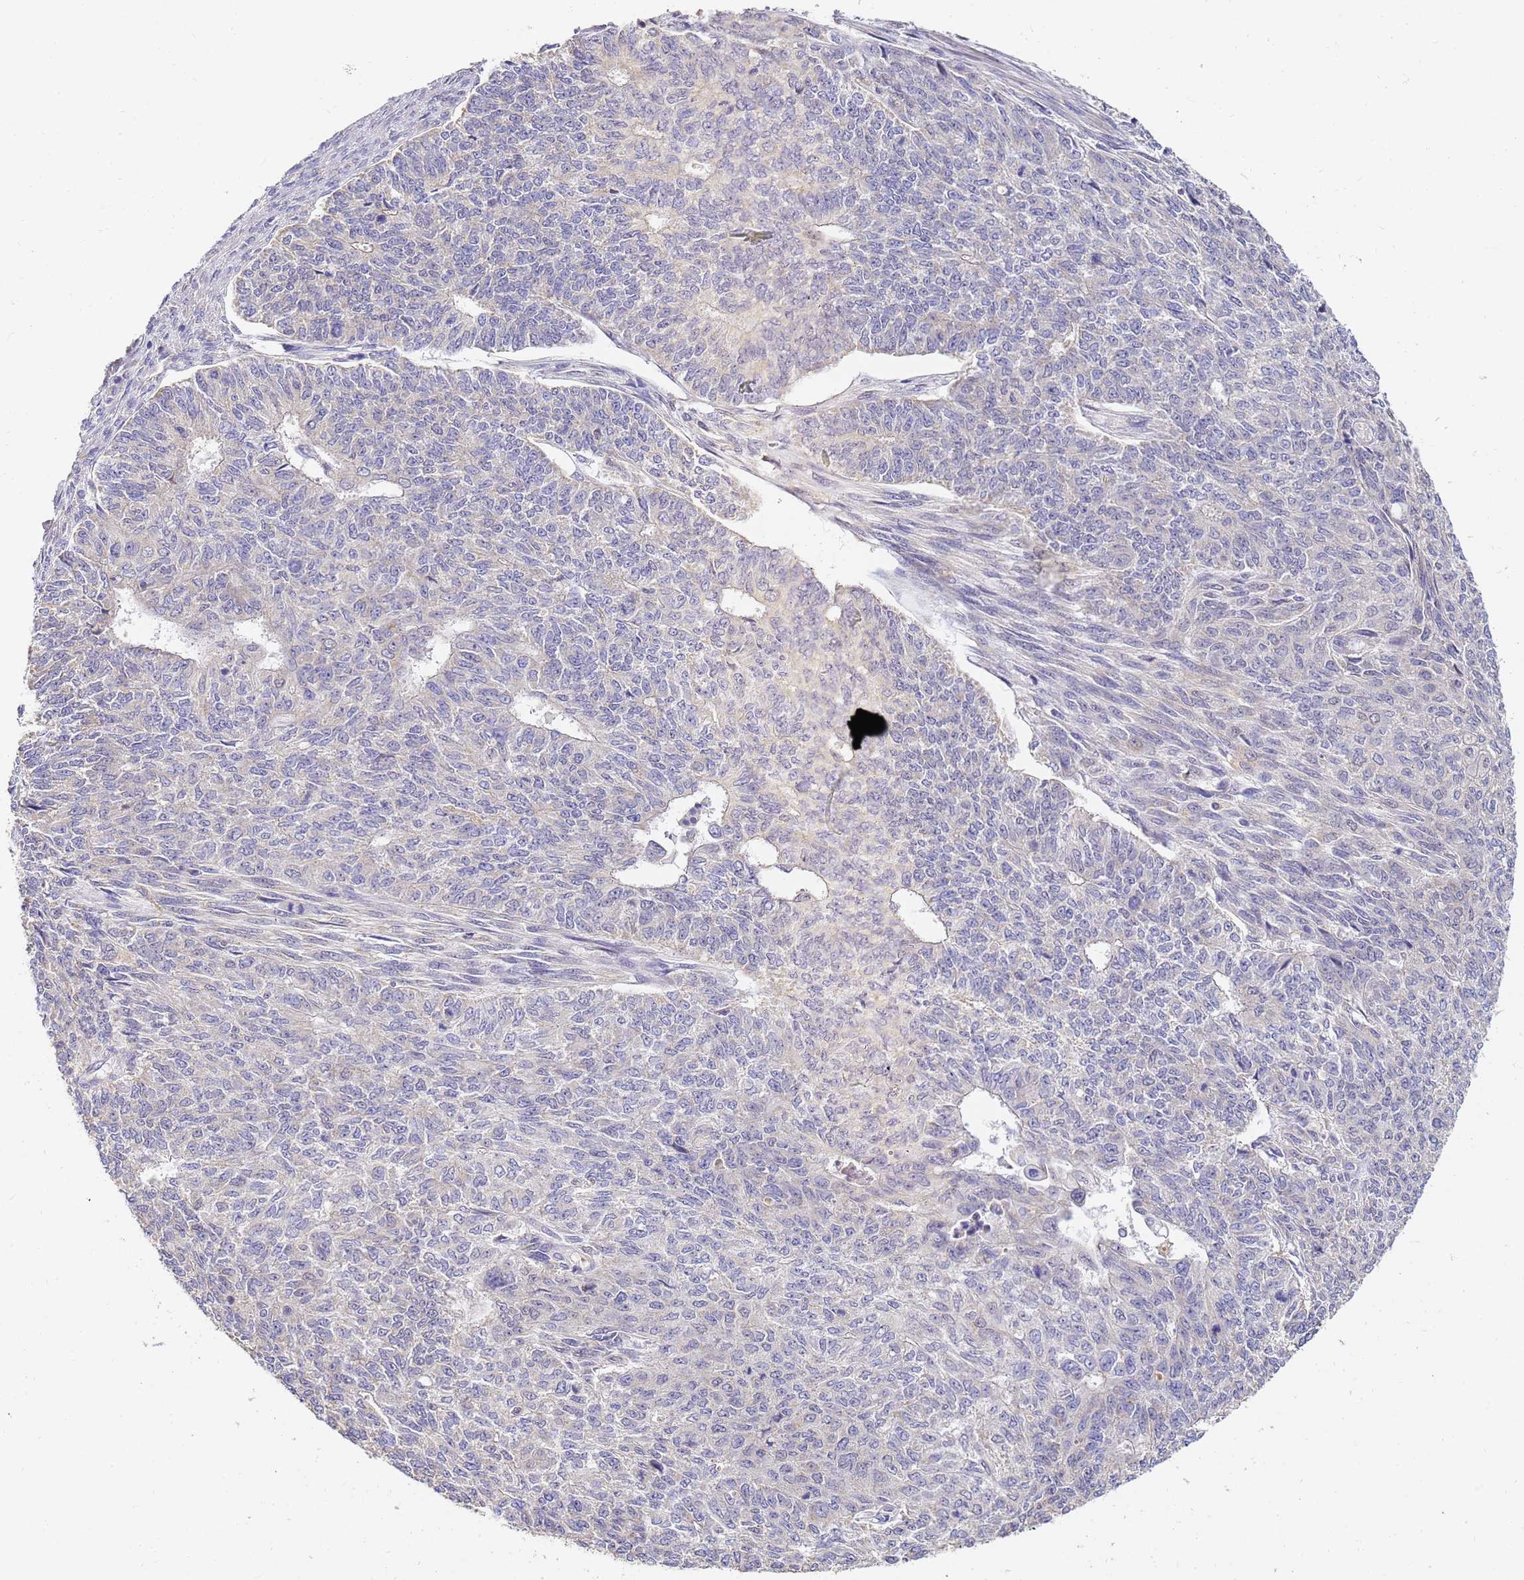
{"staining": {"intensity": "negative", "quantity": "none", "location": "none"}, "tissue": "endometrial cancer", "cell_type": "Tumor cells", "image_type": "cancer", "snomed": [{"axis": "morphology", "description": "Adenocarcinoma, NOS"}, {"axis": "topography", "description": "Endometrium"}], "caption": "This is a image of IHC staining of endometrial cancer, which shows no positivity in tumor cells.", "gene": "ARL8B", "patient": {"sex": "female", "age": 32}}